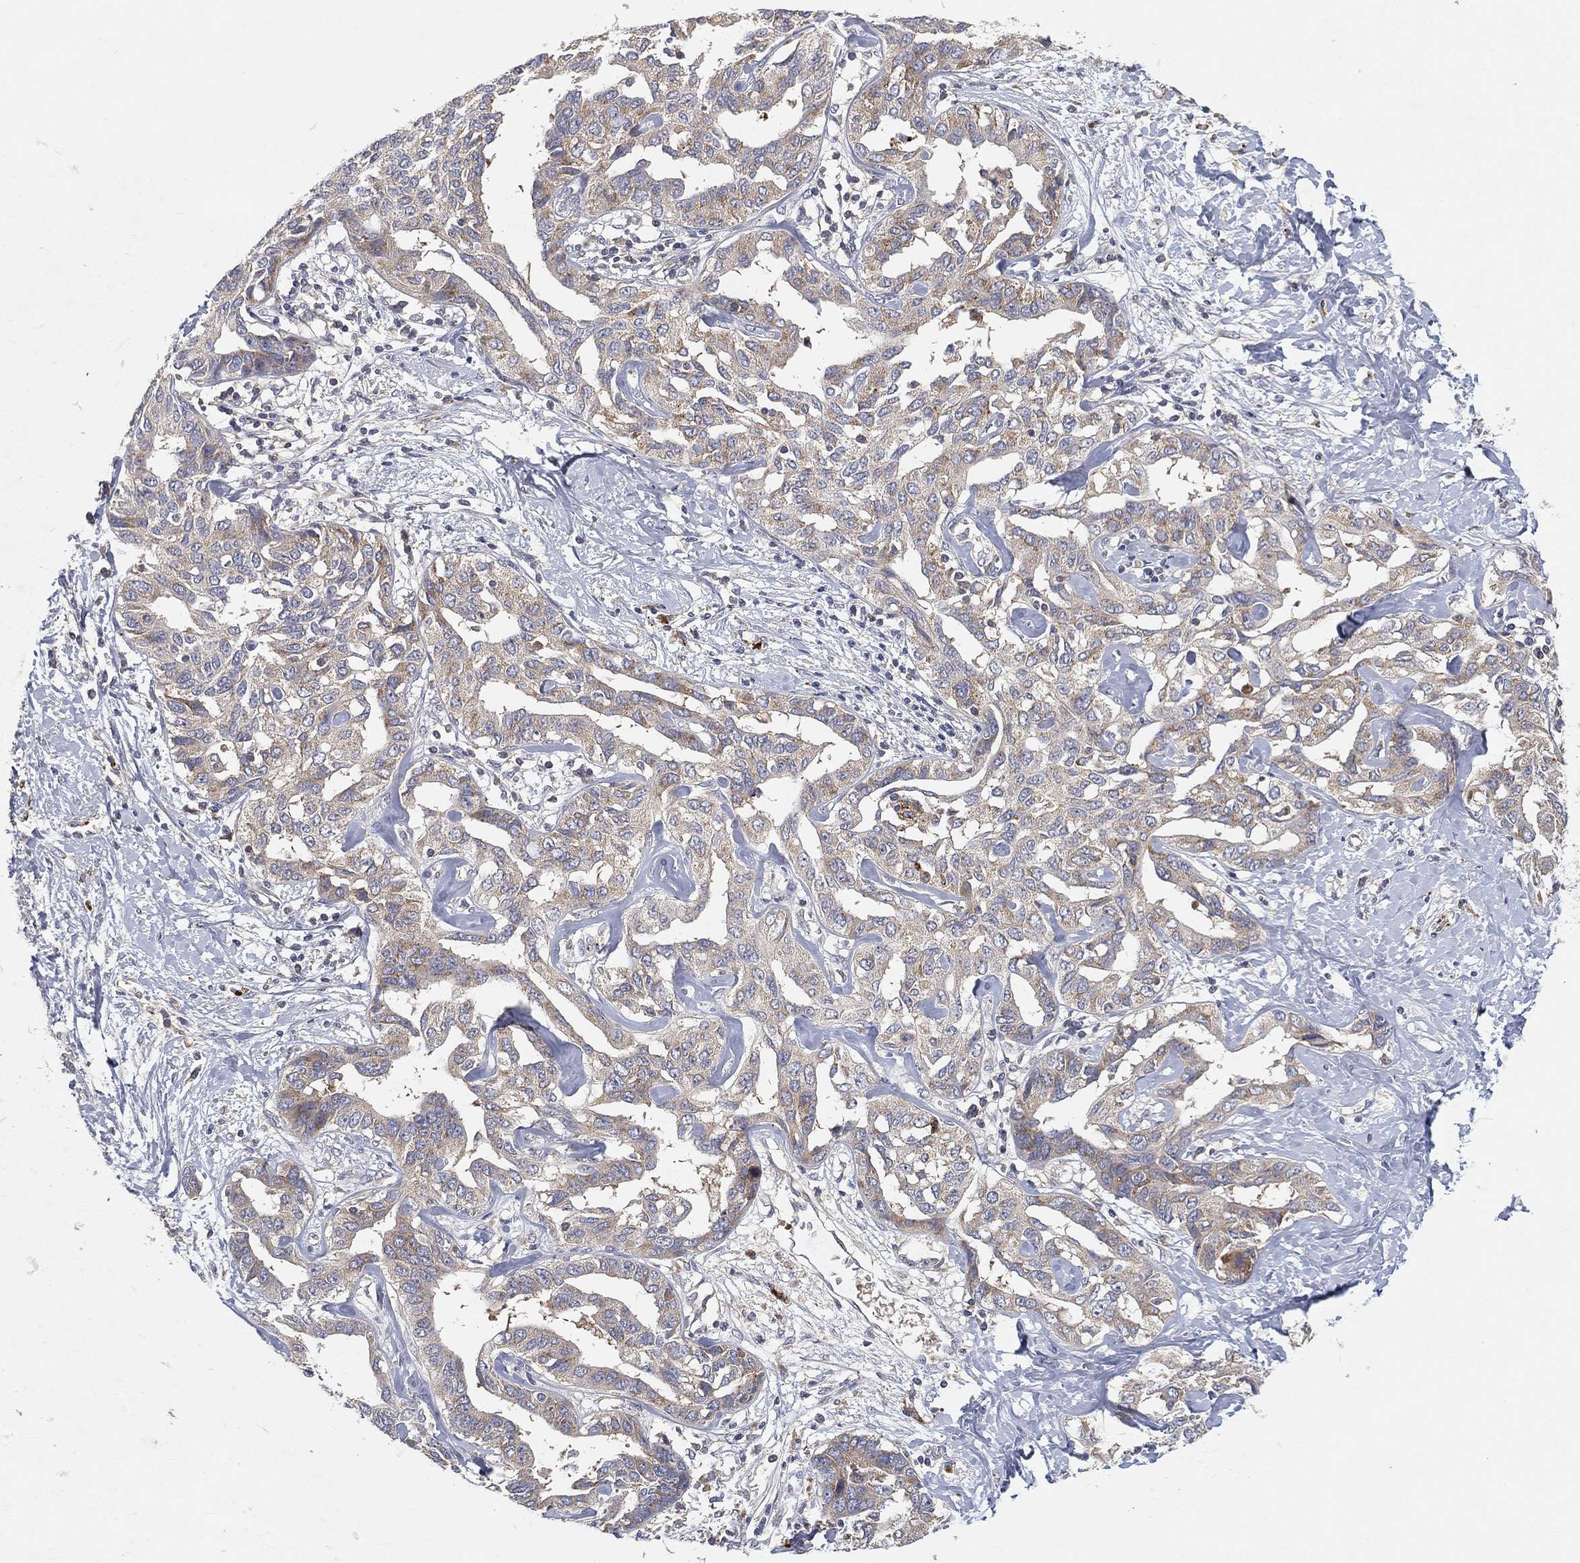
{"staining": {"intensity": "weak", "quantity": "25%-75%", "location": "cytoplasmic/membranous"}, "tissue": "liver cancer", "cell_type": "Tumor cells", "image_type": "cancer", "snomed": [{"axis": "morphology", "description": "Cholangiocarcinoma"}, {"axis": "topography", "description": "Liver"}], "caption": "An immunohistochemistry image of tumor tissue is shown. Protein staining in brown labels weak cytoplasmic/membranous positivity in liver cholangiocarcinoma within tumor cells.", "gene": "CTSL", "patient": {"sex": "male", "age": 59}}